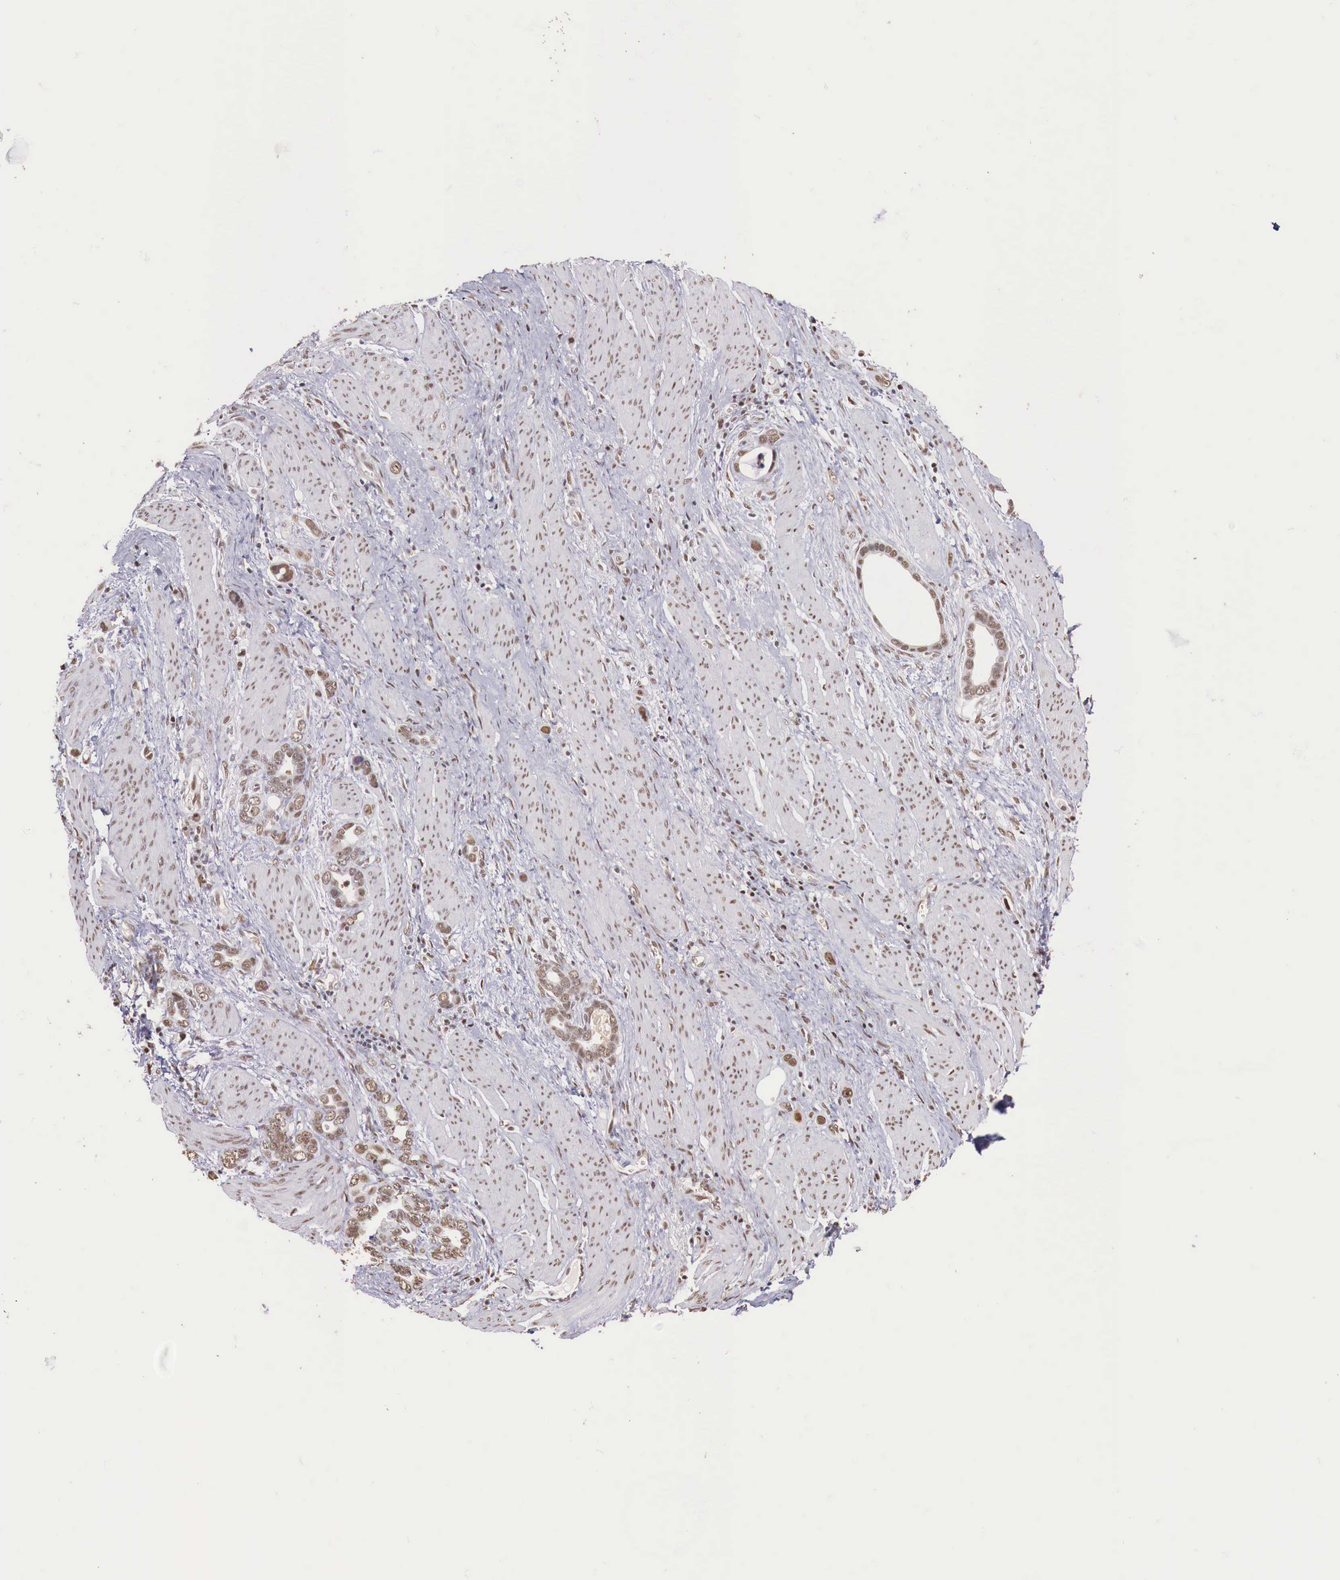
{"staining": {"intensity": "moderate", "quantity": ">75%", "location": "nuclear"}, "tissue": "stomach cancer", "cell_type": "Tumor cells", "image_type": "cancer", "snomed": [{"axis": "morphology", "description": "Adenocarcinoma, NOS"}, {"axis": "topography", "description": "Stomach"}], "caption": "Protein analysis of stomach cancer tissue exhibits moderate nuclear positivity in approximately >75% of tumor cells.", "gene": "FOXP2", "patient": {"sex": "male", "age": 78}}